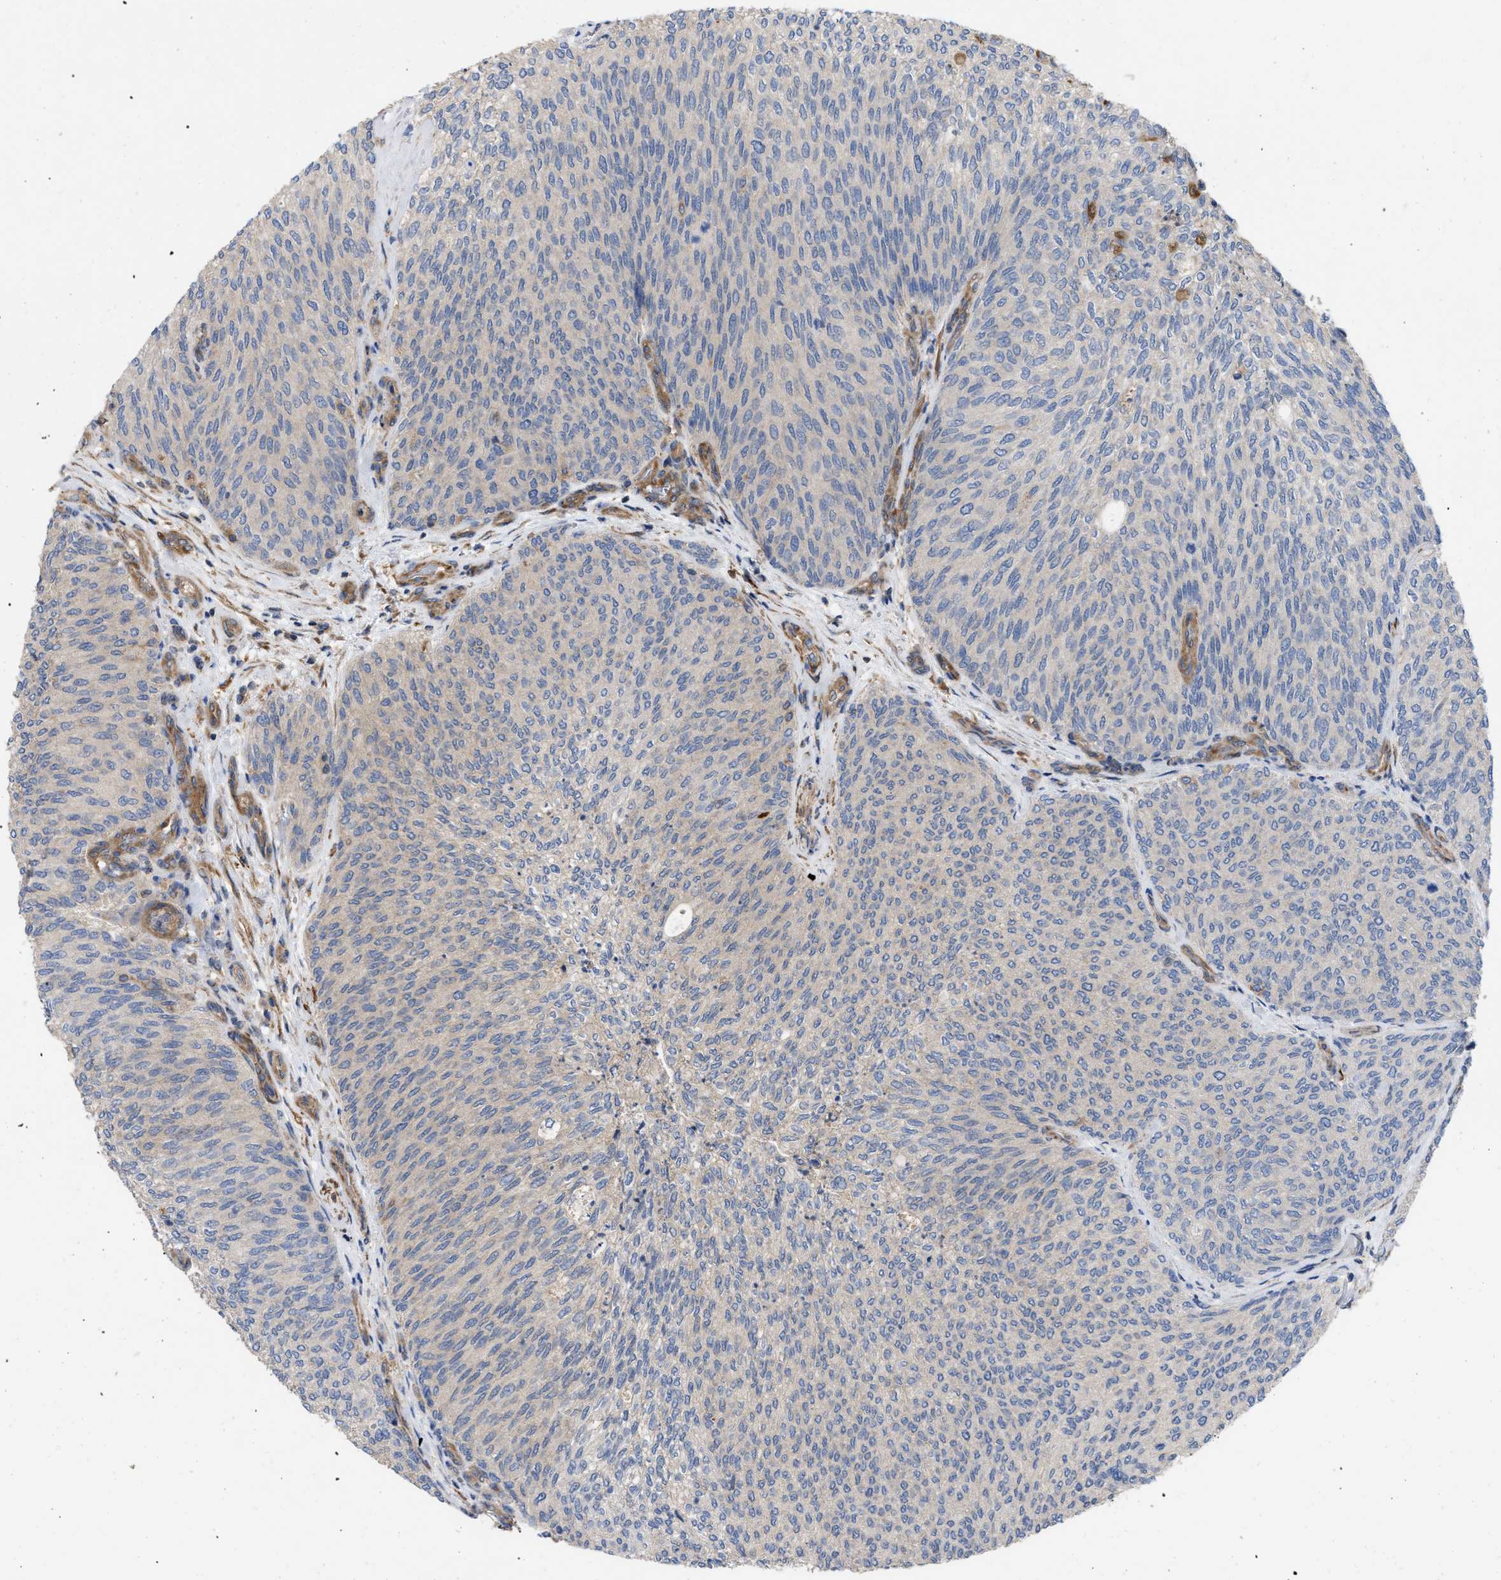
{"staining": {"intensity": "negative", "quantity": "none", "location": "none"}, "tissue": "urothelial cancer", "cell_type": "Tumor cells", "image_type": "cancer", "snomed": [{"axis": "morphology", "description": "Urothelial carcinoma, Low grade"}, {"axis": "topography", "description": "Urinary bladder"}], "caption": "An IHC photomicrograph of urothelial cancer is shown. There is no staining in tumor cells of urothelial cancer.", "gene": "RABEP1", "patient": {"sex": "female", "age": 79}}